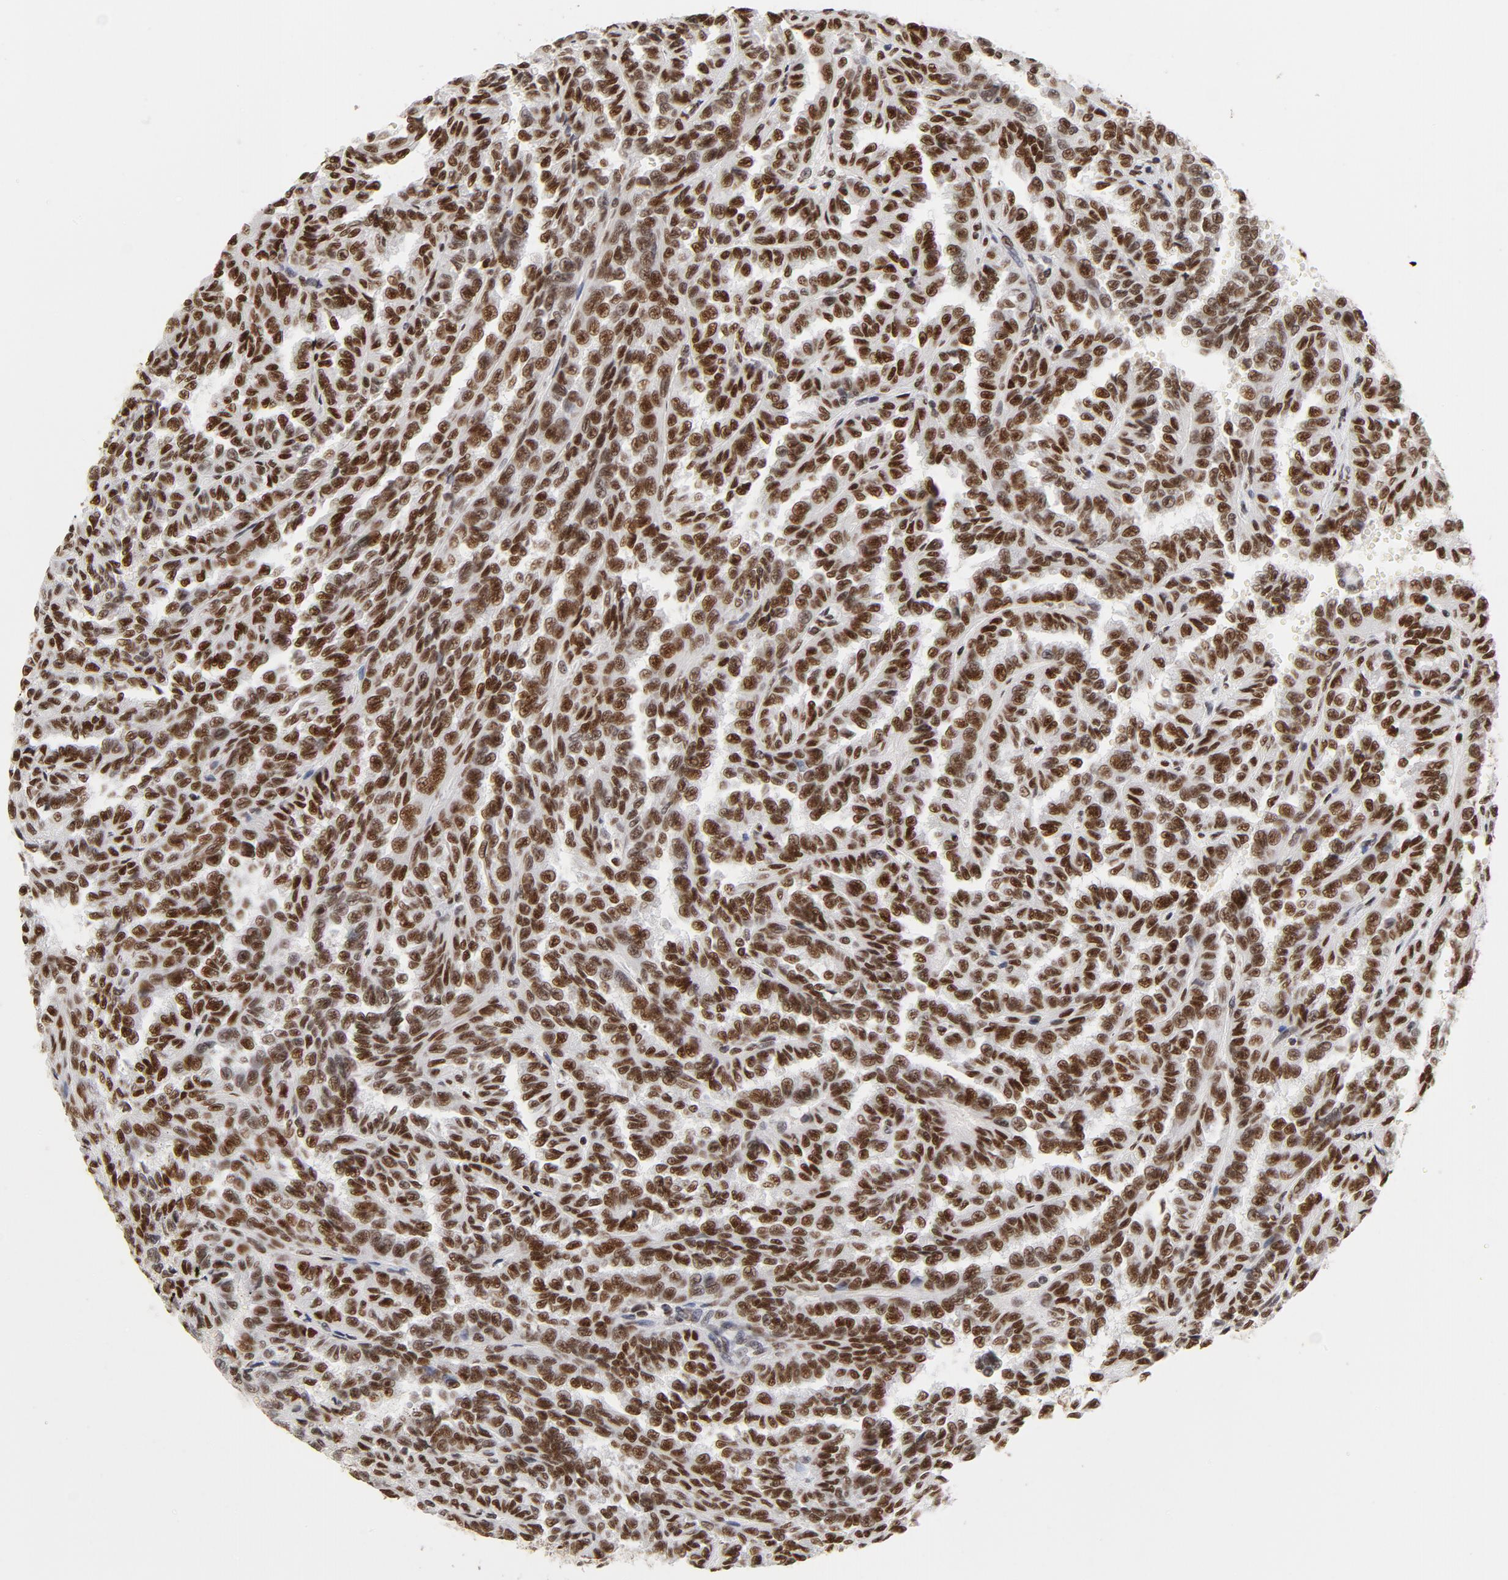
{"staining": {"intensity": "moderate", "quantity": ">75%", "location": "nuclear"}, "tissue": "renal cancer", "cell_type": "Tumor cells", "image_type": "cancer", "snomed": [{"axis": "morphology", "description": "Inflammation, NOS"}, {"axis": "morphology", "description": "Adenocarcinoma, NOS"}, {"axis": "topography", "description": "Kidney"}], "caption": "There is medium levels of moderate nuclear staining in tumor cells of renal cancer, as demonstrated by immunohistochemical staining (brown color).", "gene": "TP53BP1", "patient": {"sex": "male", "age": 68}}